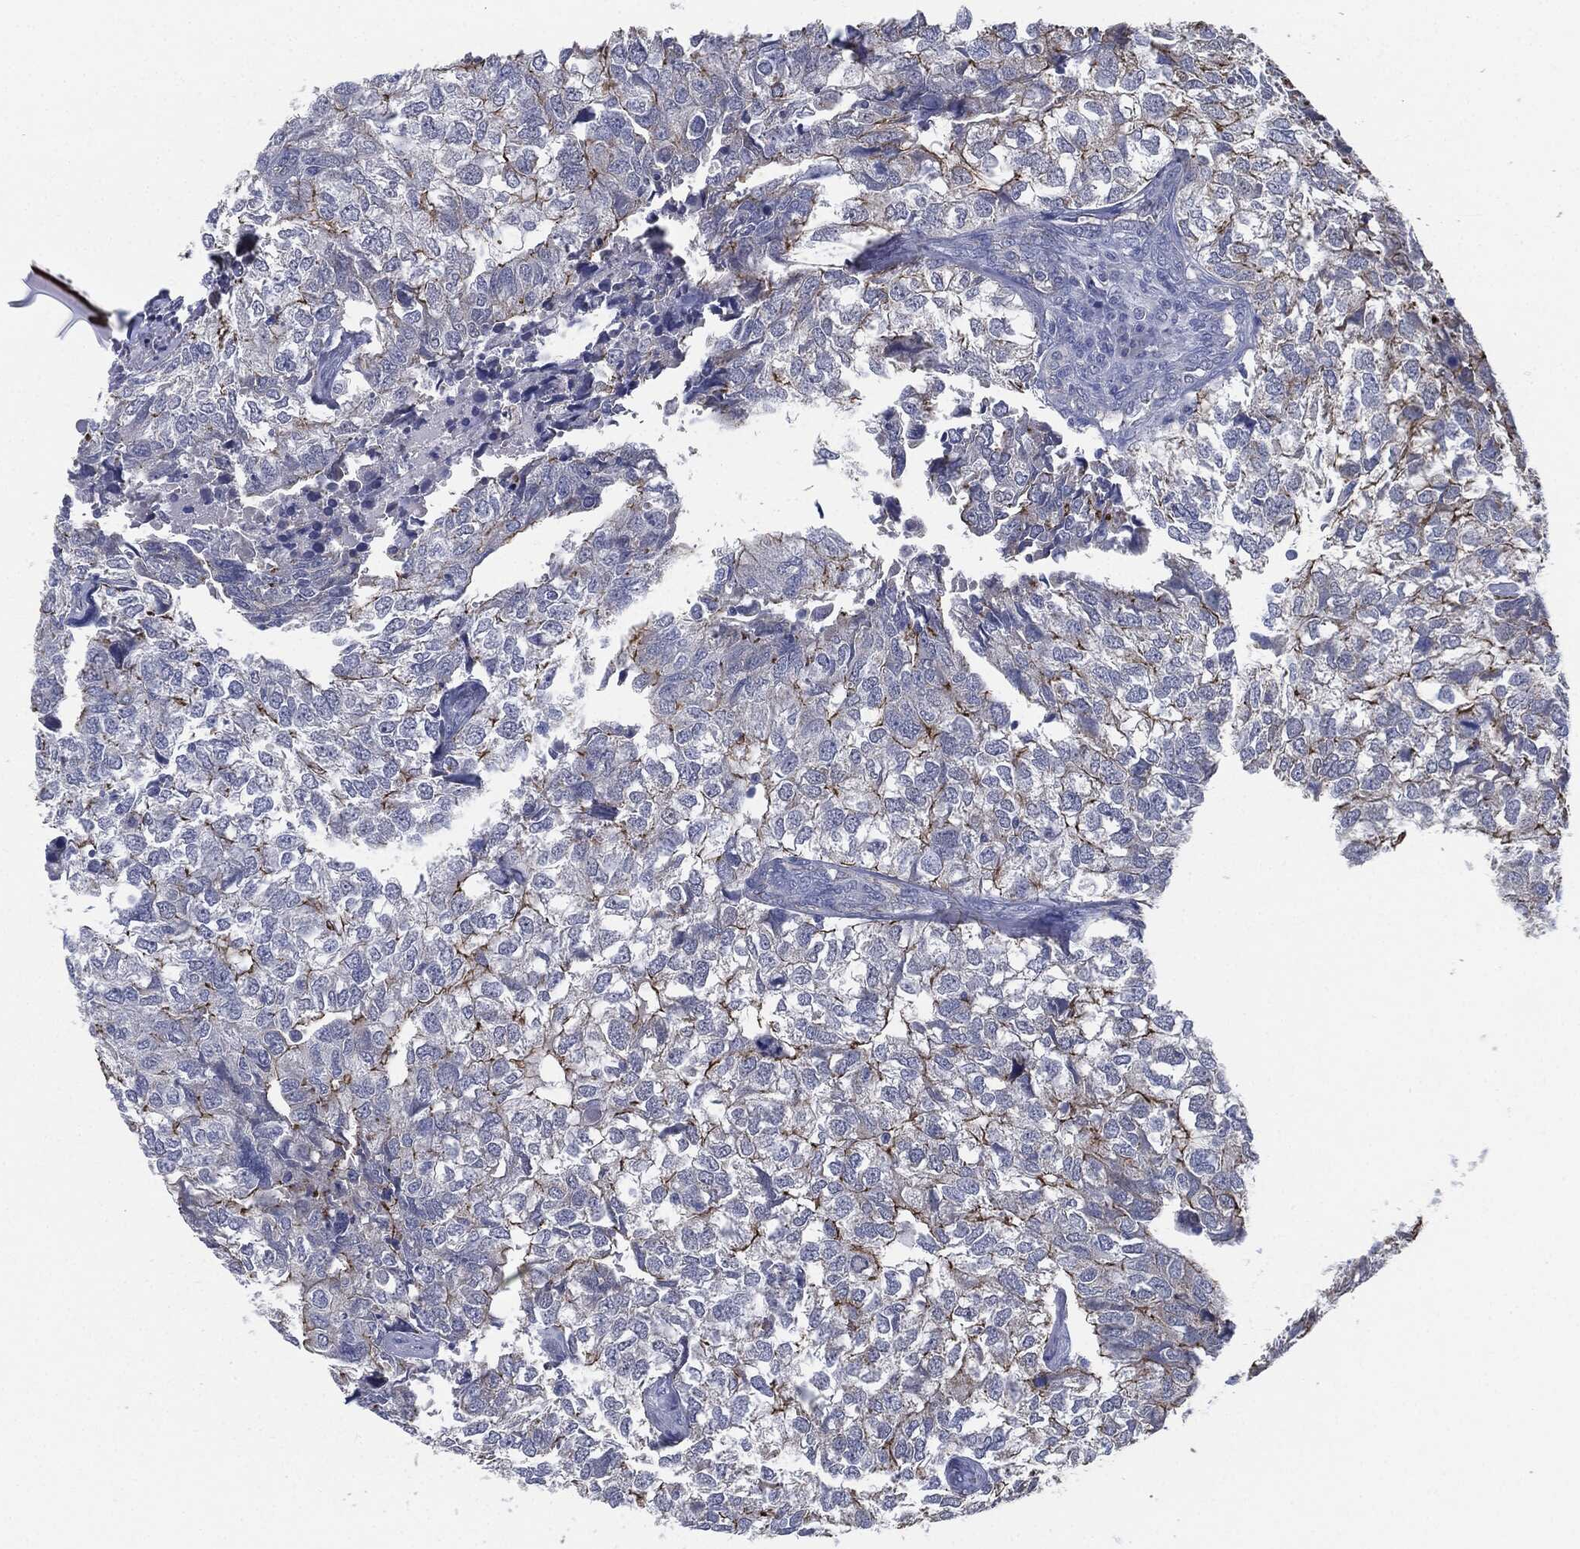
{"staining": {"intensity": "strong", "quantity": "<25%", "location": "cytoplasmic/membranous"}, "tissue": "breast cancer", "cell_type": "Tumor cells", "image_type": "cancer", "snomed": [{"axis": "morphology", "description": "Duct carcinoma"}, {"axis": "topography", "description": "Breast"}], "caption": "Immunohistochemical staining of human infiltrating ductal carcinoma (breast) demonstrates medium levels of strong cytoplasmic/membranous positivity in approximately <25% of tumor cells.", "gene": "SHROOM2", "patient": {"sex": "female", "age": 30}}